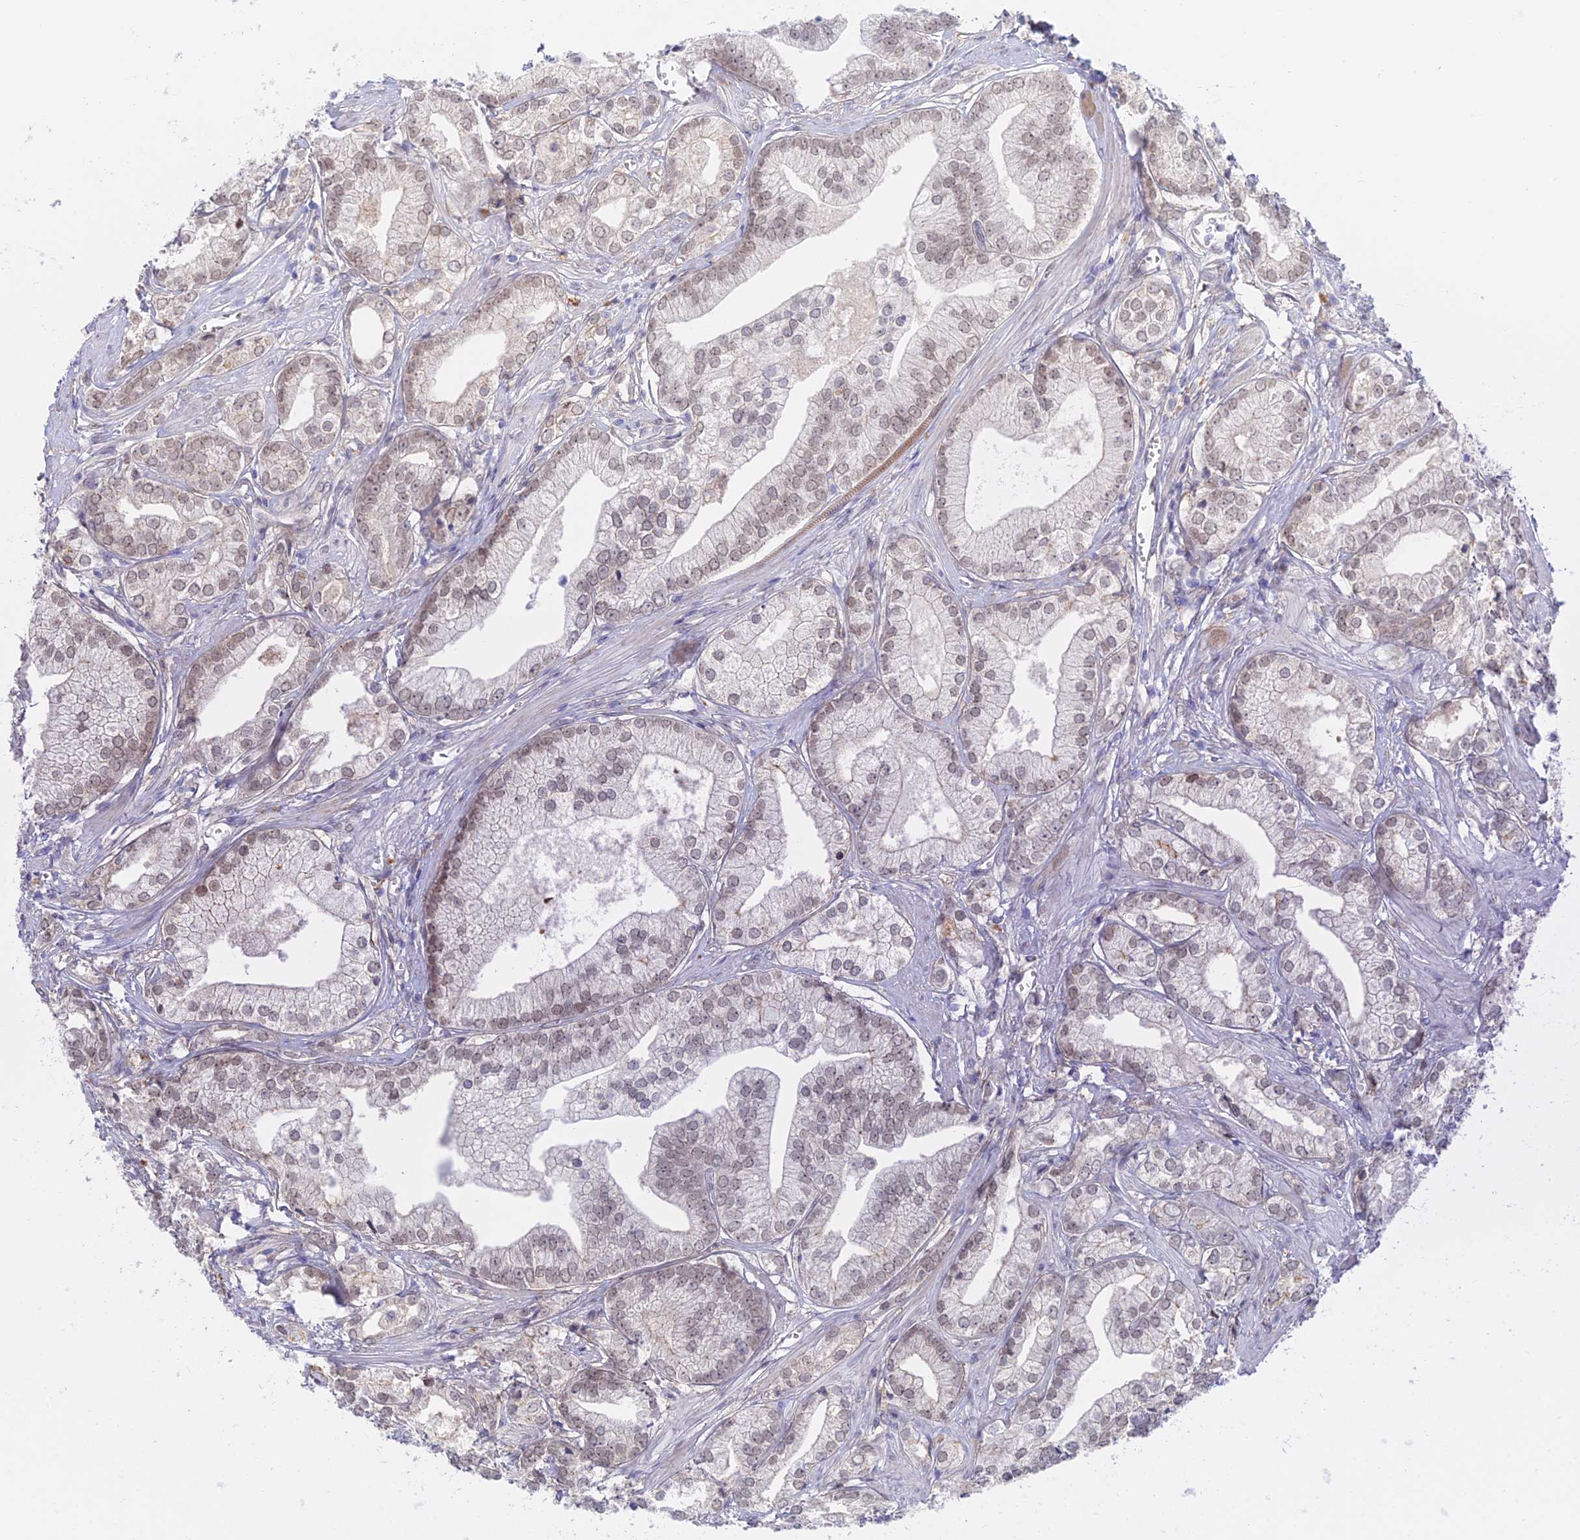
{"staining": {"intensity": "weak", "quantity": "25%-75%", "location": "nuclear"}, "tissue": "prostate cancer", "cell_type": "Tumor cells", "image_type": "cancer", "snomed": [{"axis": "morphology", "description": "Adenocarcinoma, High grade"}, {"axis": "topography", "description": "Prostate"}], "caption": "There is low levels of weak nuclear expression in tumor cells of prostate cancer, as demonstrated by immunohistochemical staining (brown color).", "gene": "ZUP1", "patient": {"sex": "male", "age": 50}}